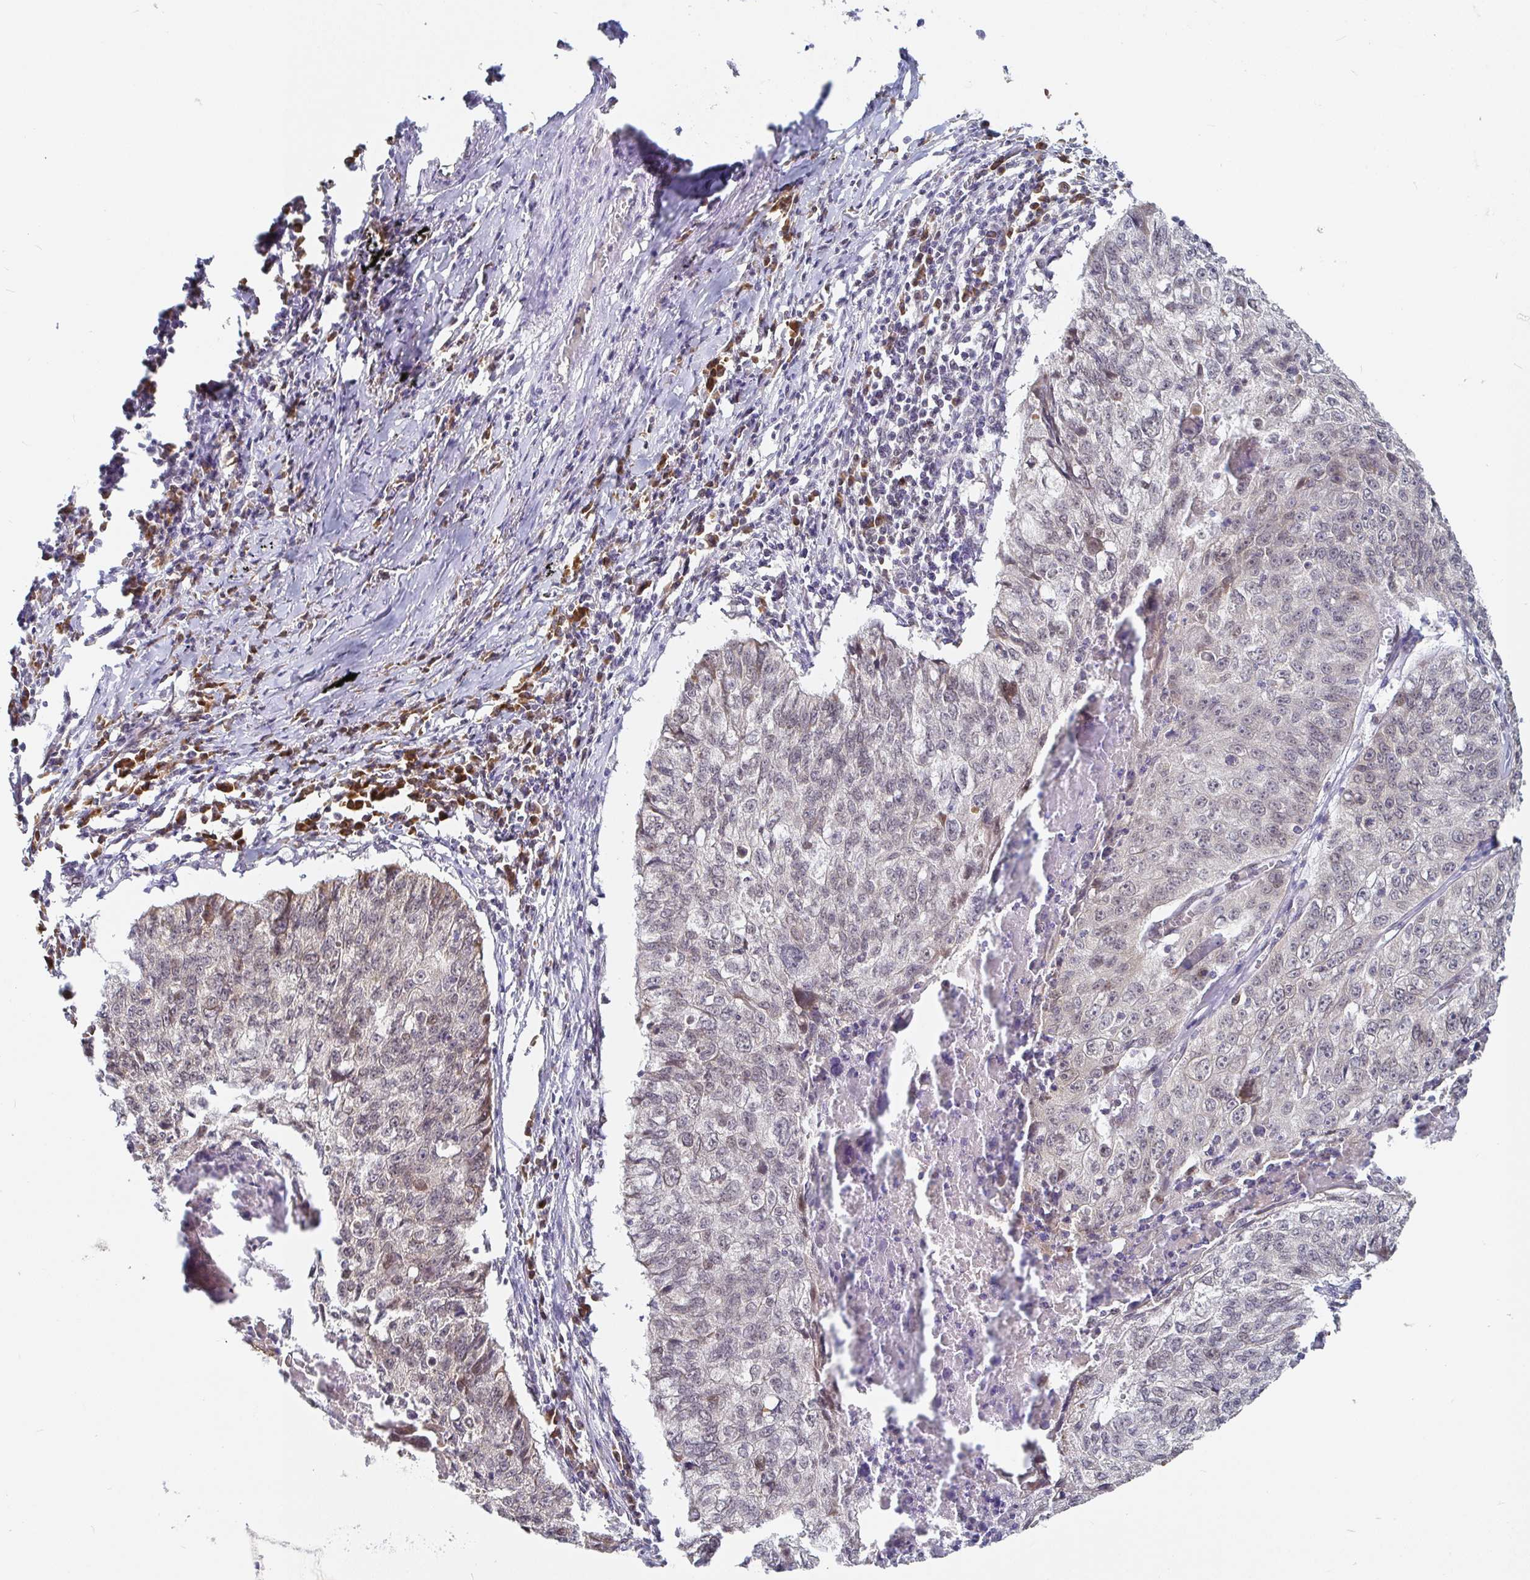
{"staining": {"intensity": "negative", "quantity": "none", "location": "none"}, "tissue": "lung cancer", "cell_type": "Tumor cells", "image_type": "cancer", "snomed": [{"axis": "morphology", "description": "Normal morphology"}, {"axis": "morphology", "description": "Aneuploidy"}, {"axis": "morphology", "description": "Squamous cell carcinoma, NOS"}, {"axis": "topography", "description": "Lymph node"}, {"axis": "topography", "description": "Lung"}], "caption": "IHC image of neoplastic tissue: lung squamous cell carcinoma stained with DAB (3,3'-diaminobenzidine) displays no significant protein positivity in tumor cells.", "gene": "ALG1", "patient": {"sex": "female", "age": 76}}